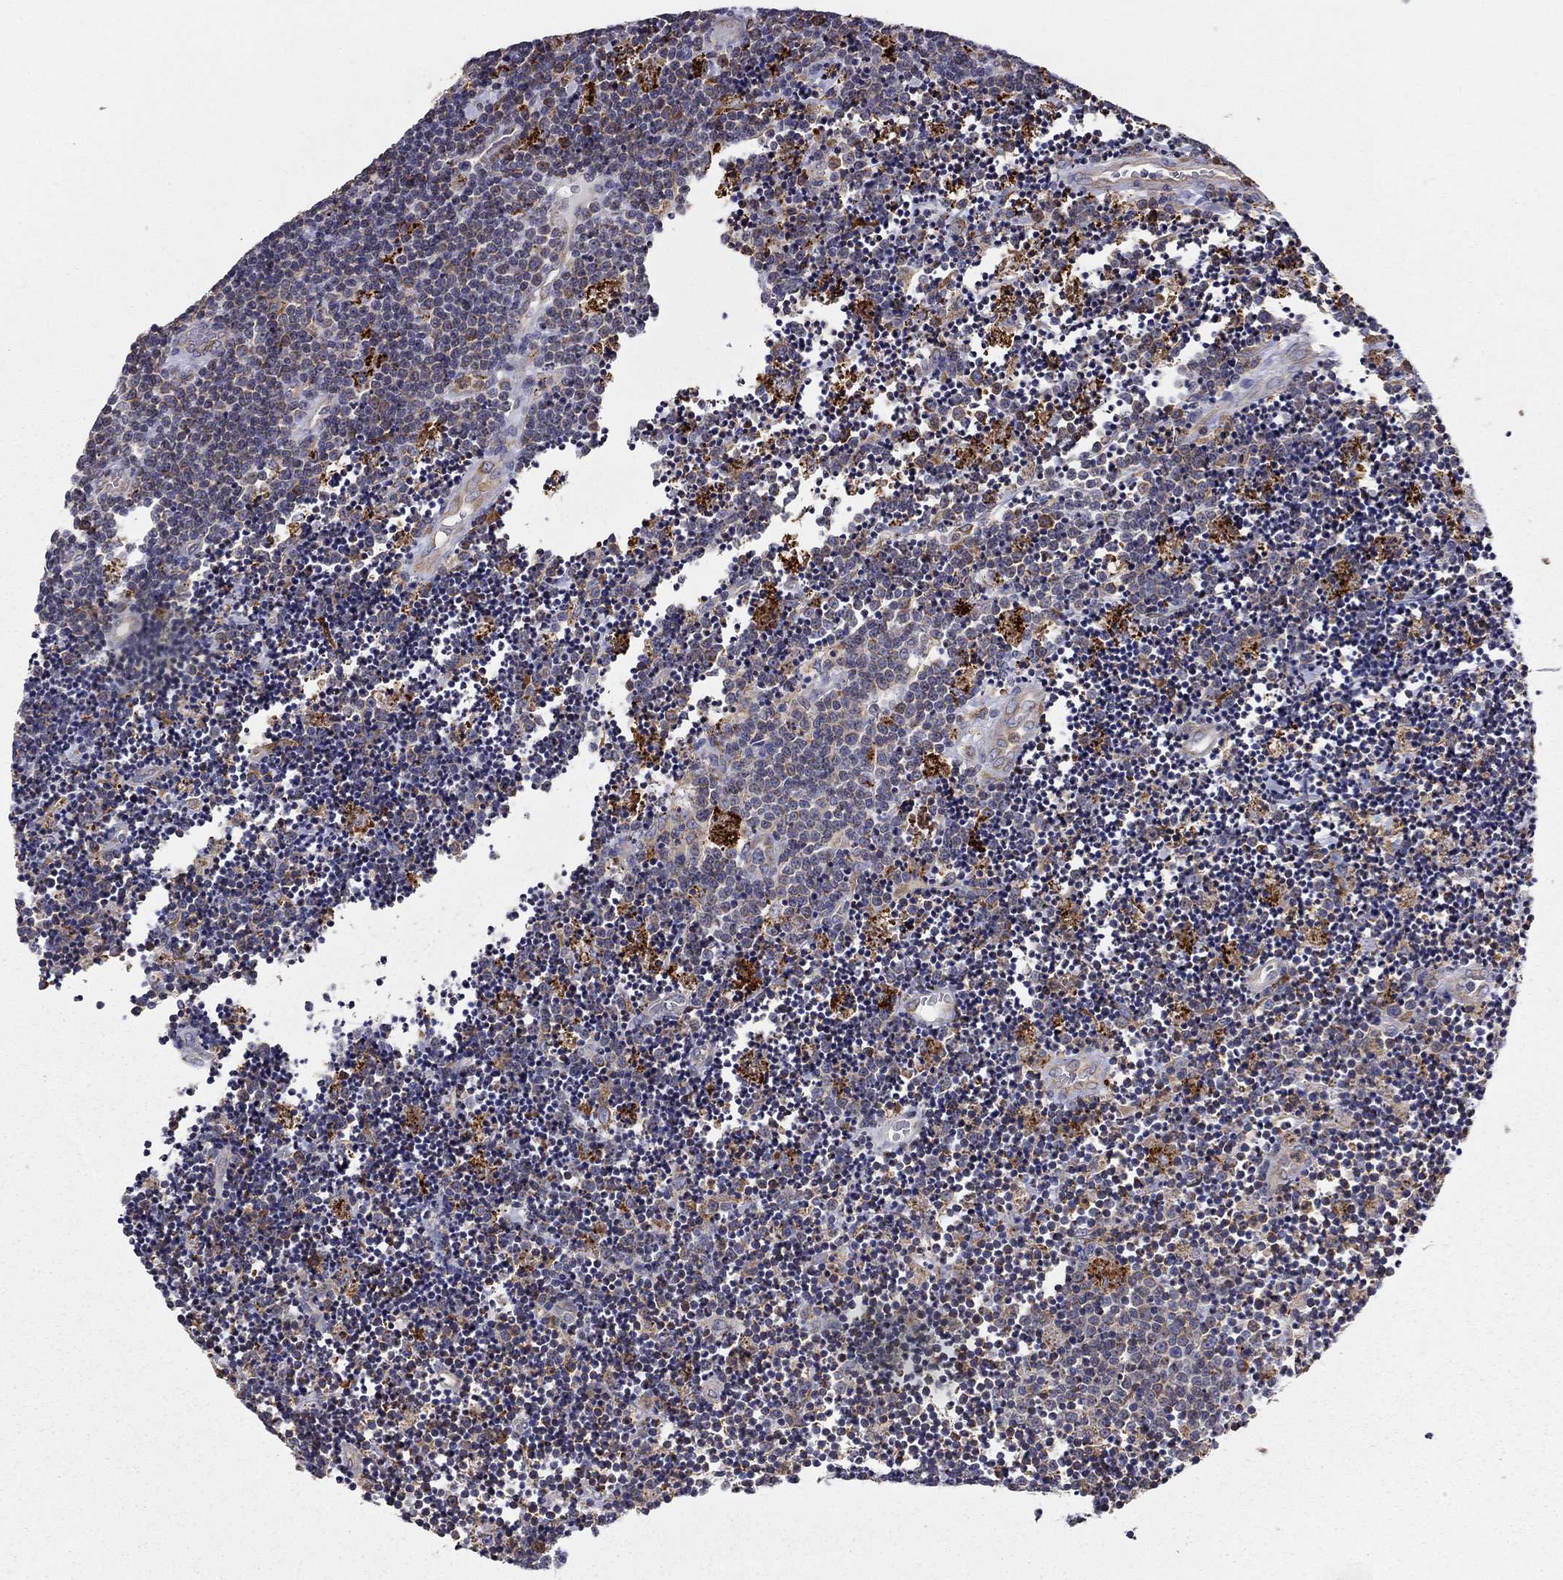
{"staining": {"intensity": "negative", "quantity": "none", "location": "none"}, "tissue": "lymphoma", "cell_type": "Tumor cells", "image_type": "cancer", "snomed": [{"axis": "morphology", "description": "Malignant lymphoma, non-Hodgkin's type, Low grade"}, {"axis": "topography", "description": "Brain"}], "caption": "Tumor cells show no significant expression in lymphoma. (DAB IHC with hematoxylin counter stain).", "gene": "PRDX4", "patient": {"sex": "female", "age": 66}}